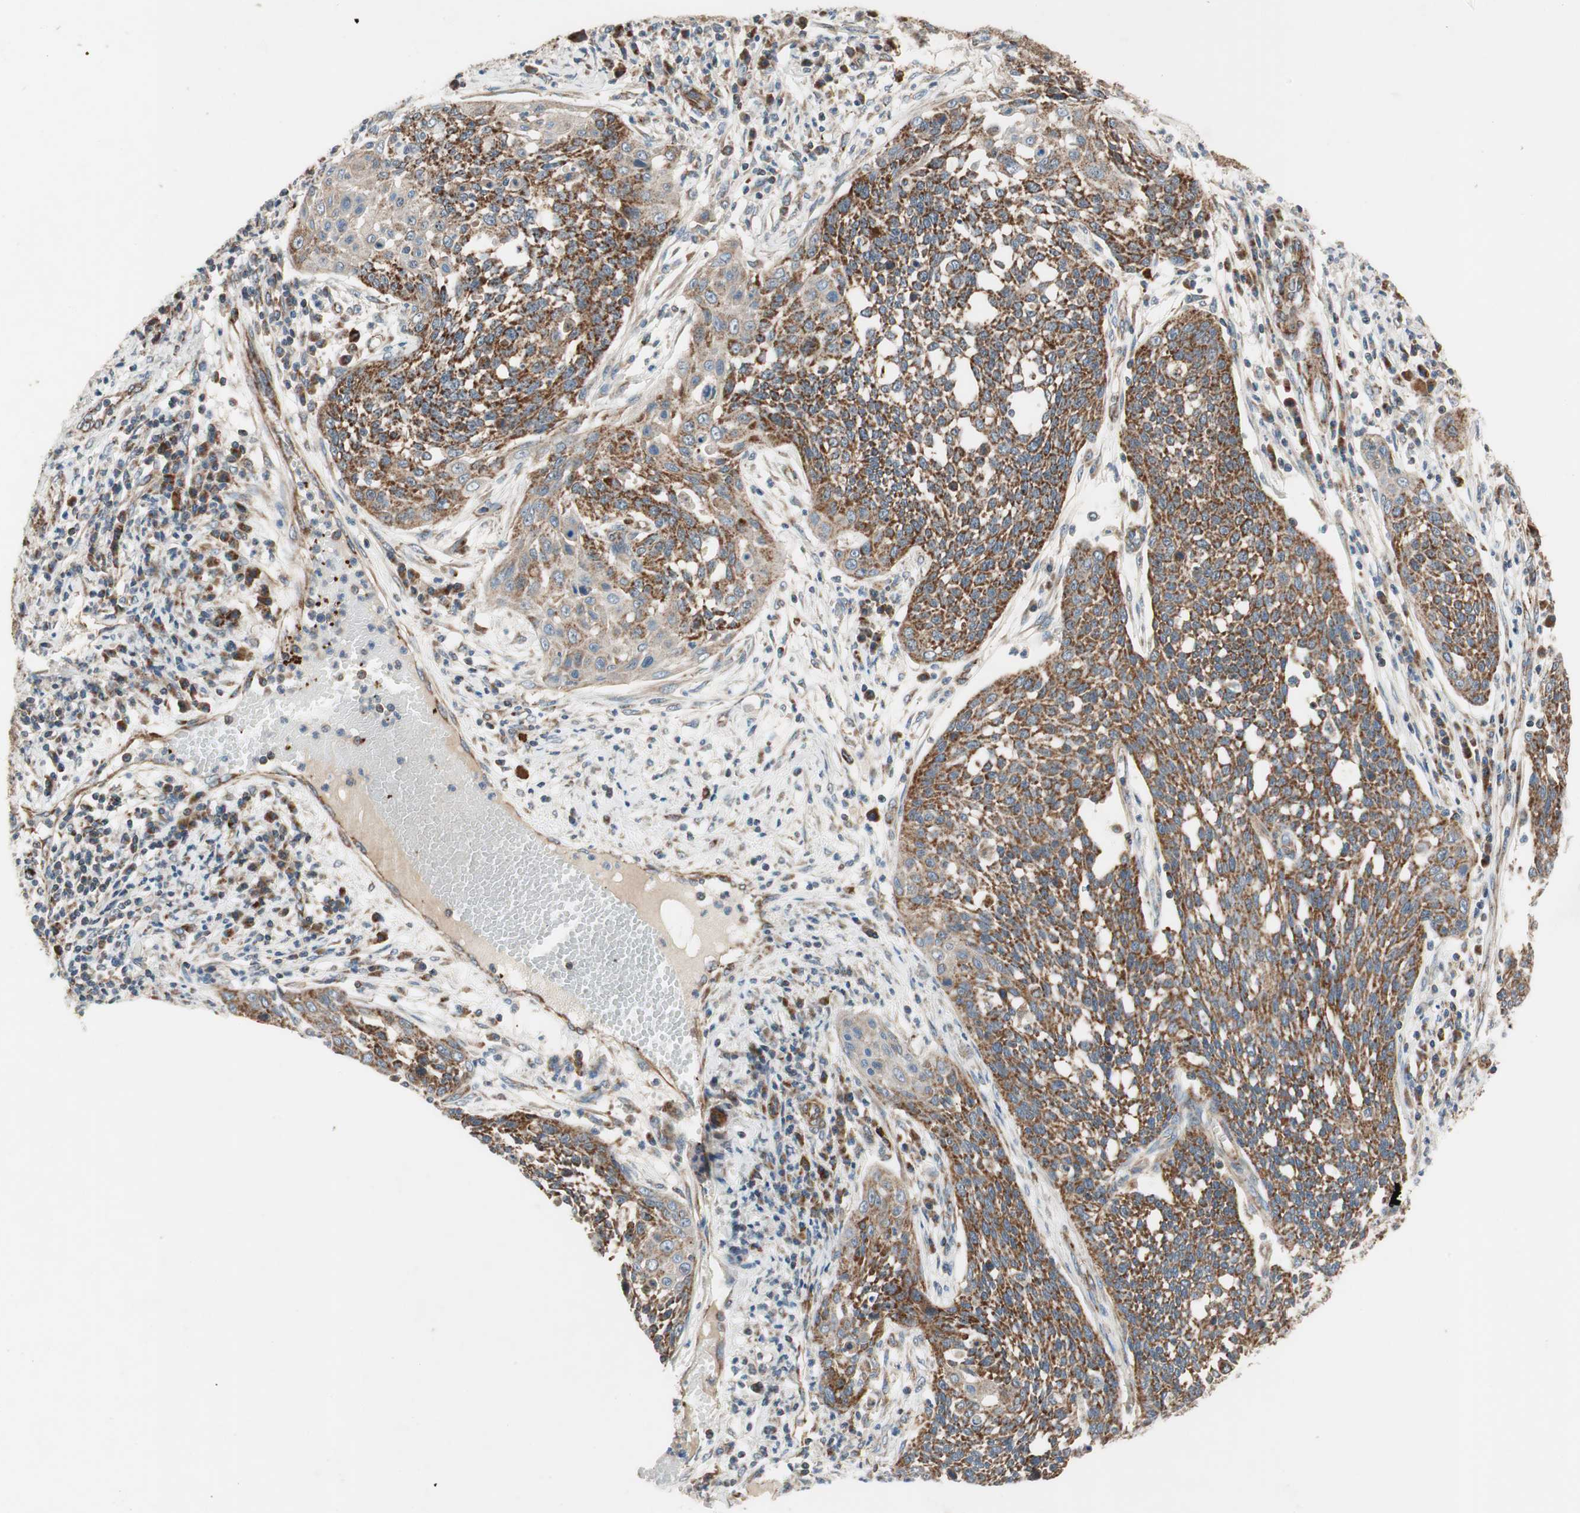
{"staining": {"intensity": "strong", "quantity": ">75%", "location": "cytoplasmic/membranous"}, "tissue": "cervical cancer", "cell_type": "Tumor cells", "image_type": "cancer", "snomed": [{"axis": "morphology", "description": "Squamous cell carcinoma, NOS"}, {"axis": "topography", "description": "Cervix"}], "caption": "Protein expression analysis of human squamous cell carcinoma (cervical) reveals strong cytoplasmic/membranous expression in approximately >75% of tumor cells.", "gene": "AKAP1", "patient": {"sex": "female", "age": 34}}